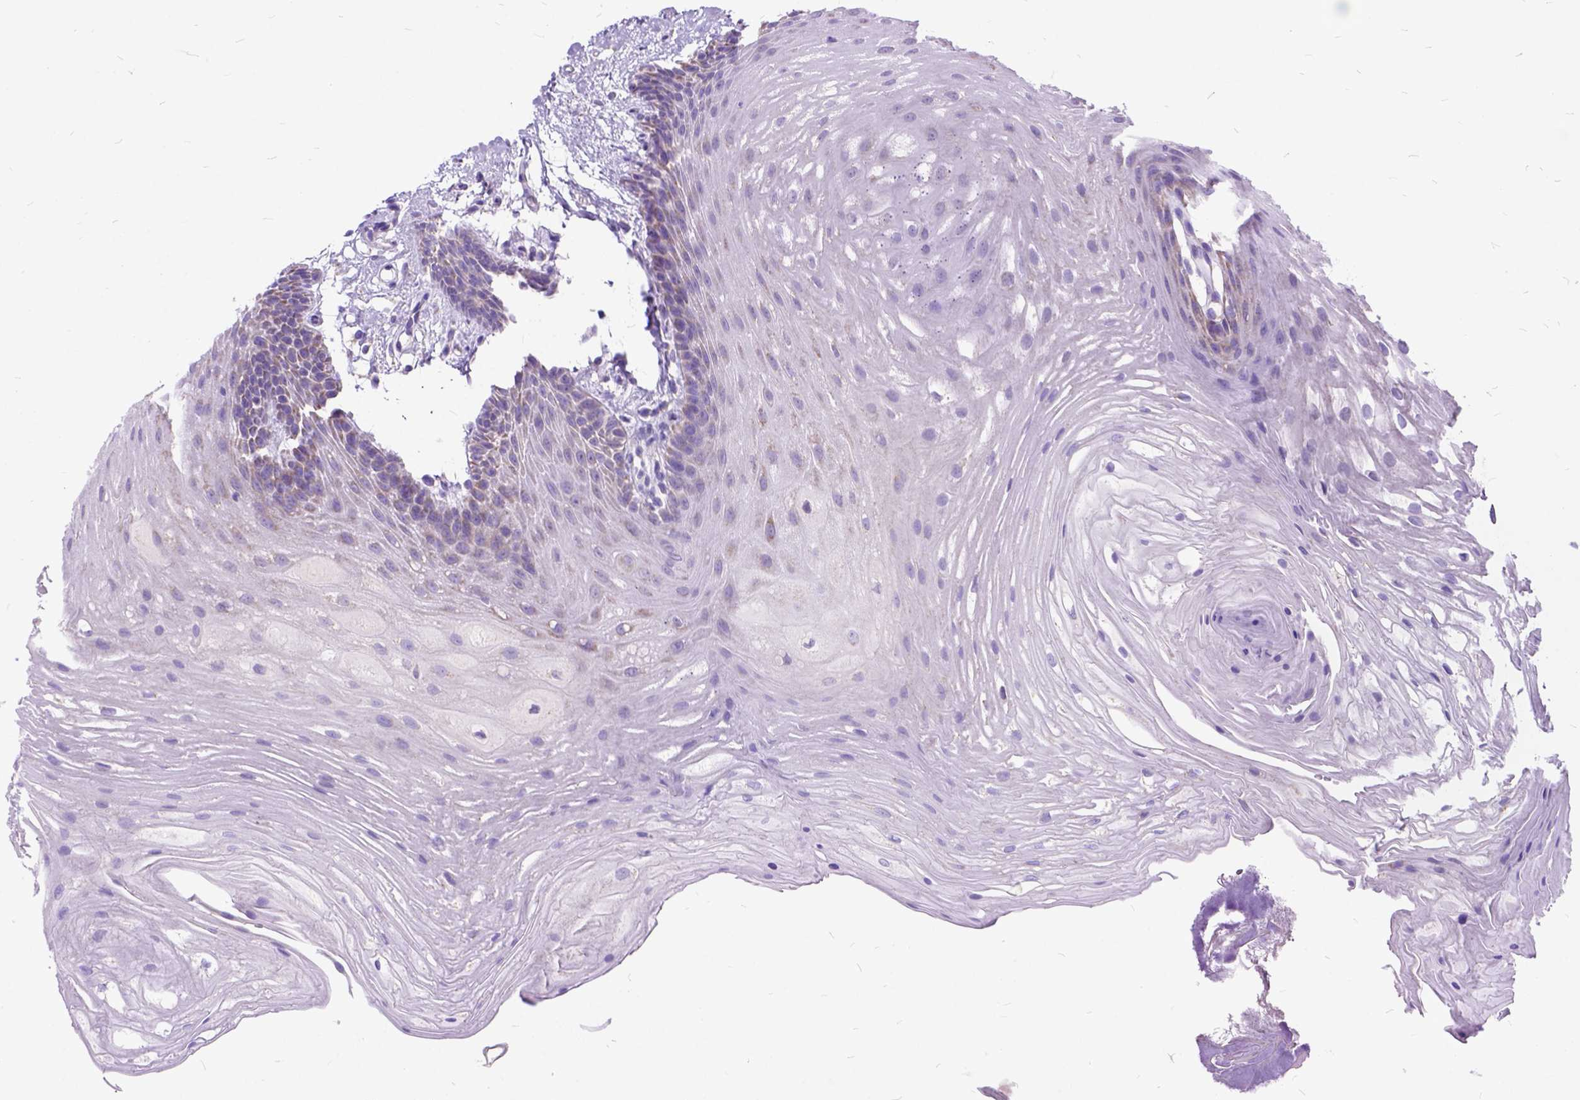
{"staining": {"intensity": "negative", "quantity": "none", "location": "none"}, "tissue": "oral mucosa", "cell_type": "Squamous epithelial cells", "image_type": "normal", "snomed": [{"axis": "morphology", "description": "Normal tissue, NOS"}, {"axis": "morphology", "description": "Squamous cell carcinoma, NOS"}, {"axis": "topography", "description": "Oral tissue"}, {"axis": "topography", "description": "Tounge, NOS"}, {"axis": "topography", "description": "Head-Neck"}], "caption": "The immunohistochemistry (IHC) micrograph has no significant expression in squamous epithelial cells of oral mucosa.", "gene": "CTAG2", "patient": {"sex": "male", "age": 62}}